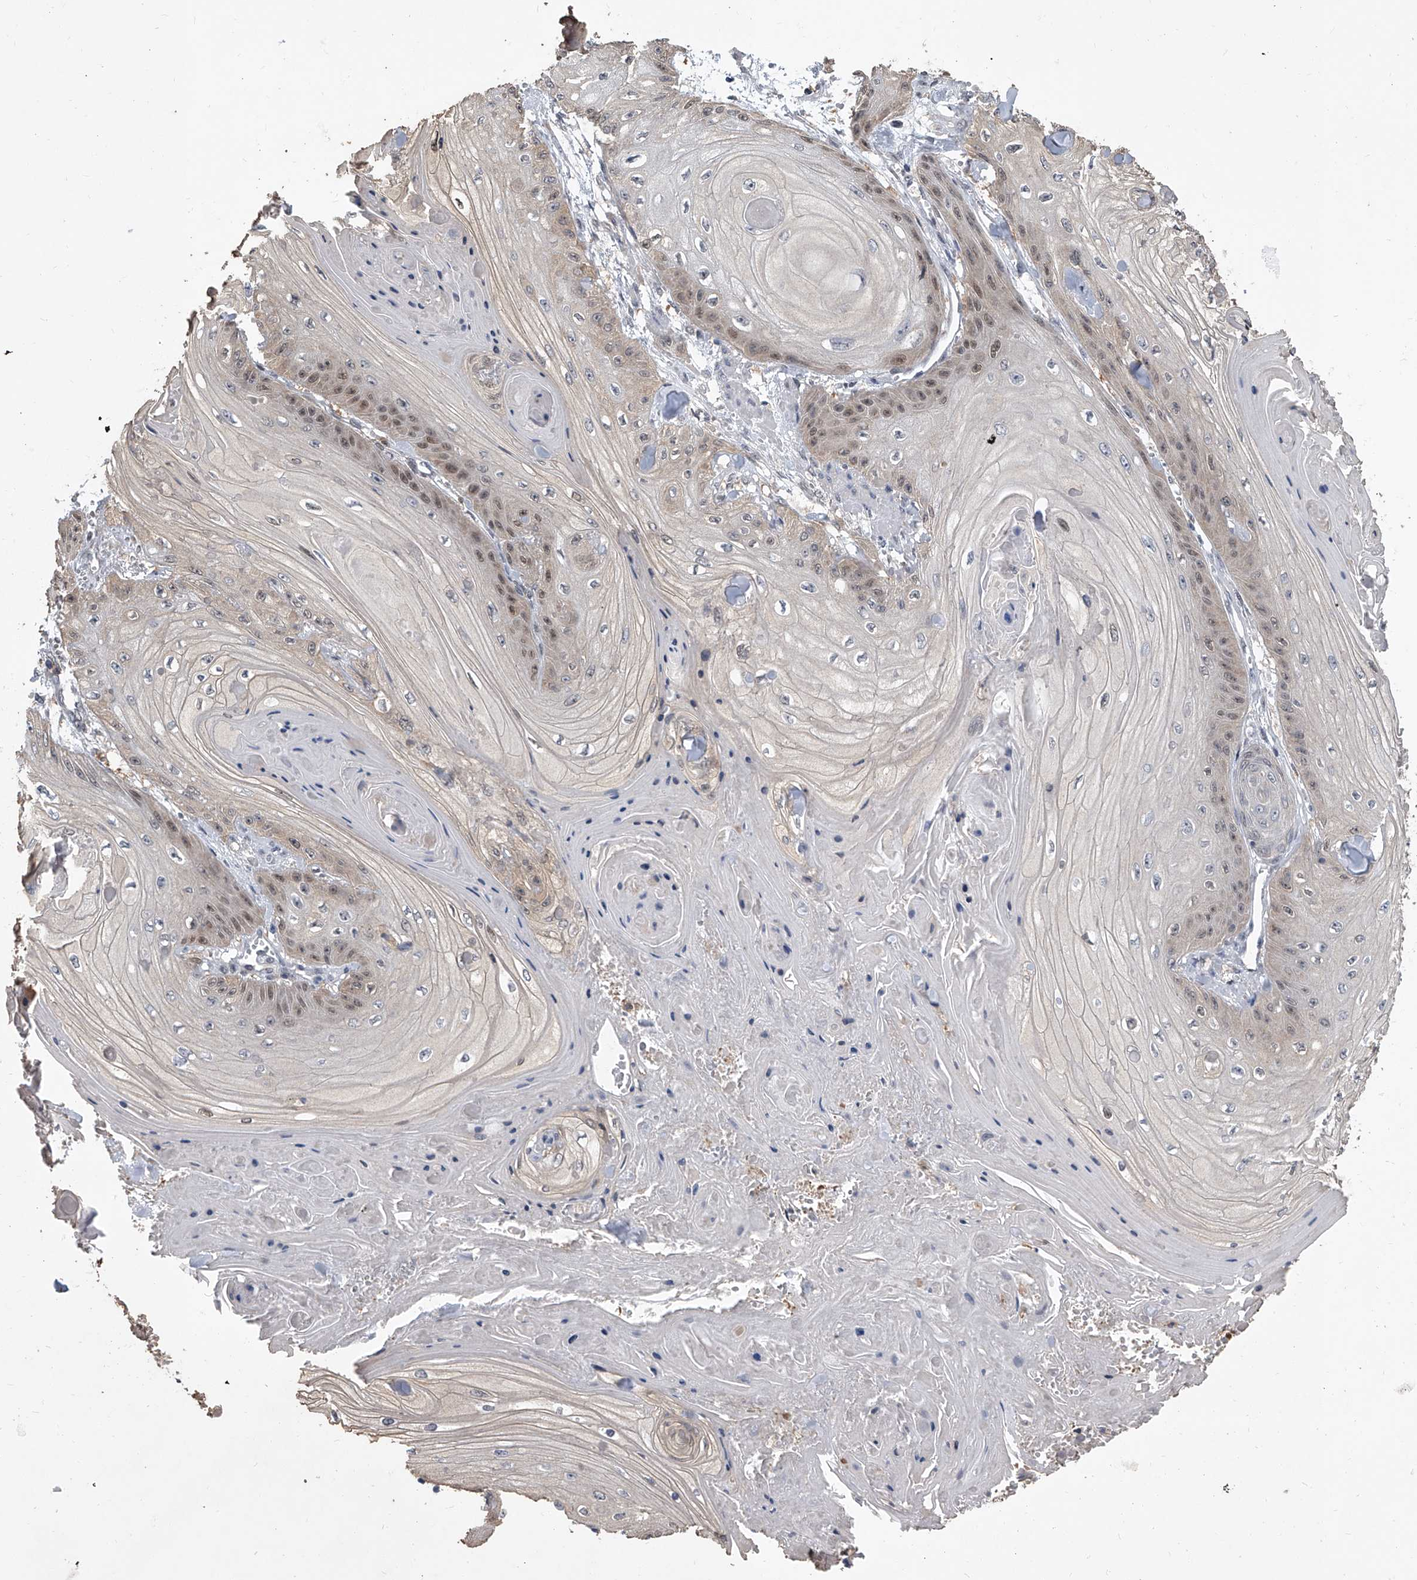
{"staining": {"intensity": "weak", "quantity": ">75%", "location": "nuclear"}, "tissue": "skin cancer", "cell_type": "Tumor cells", "image_type": "cancer", "snomed": [{"axis": "morphology", "description": "Squamous cell carcinoma, NOS"}, {"axis": "topography", "description": "Skin"}], "caption": "Protein analysis of skin cancer tissue shows weak nuclear expression in approximately >75% of tumor cells.", "gene": "BHLHE23", "patient": {"sex": "male", "age": 74}}